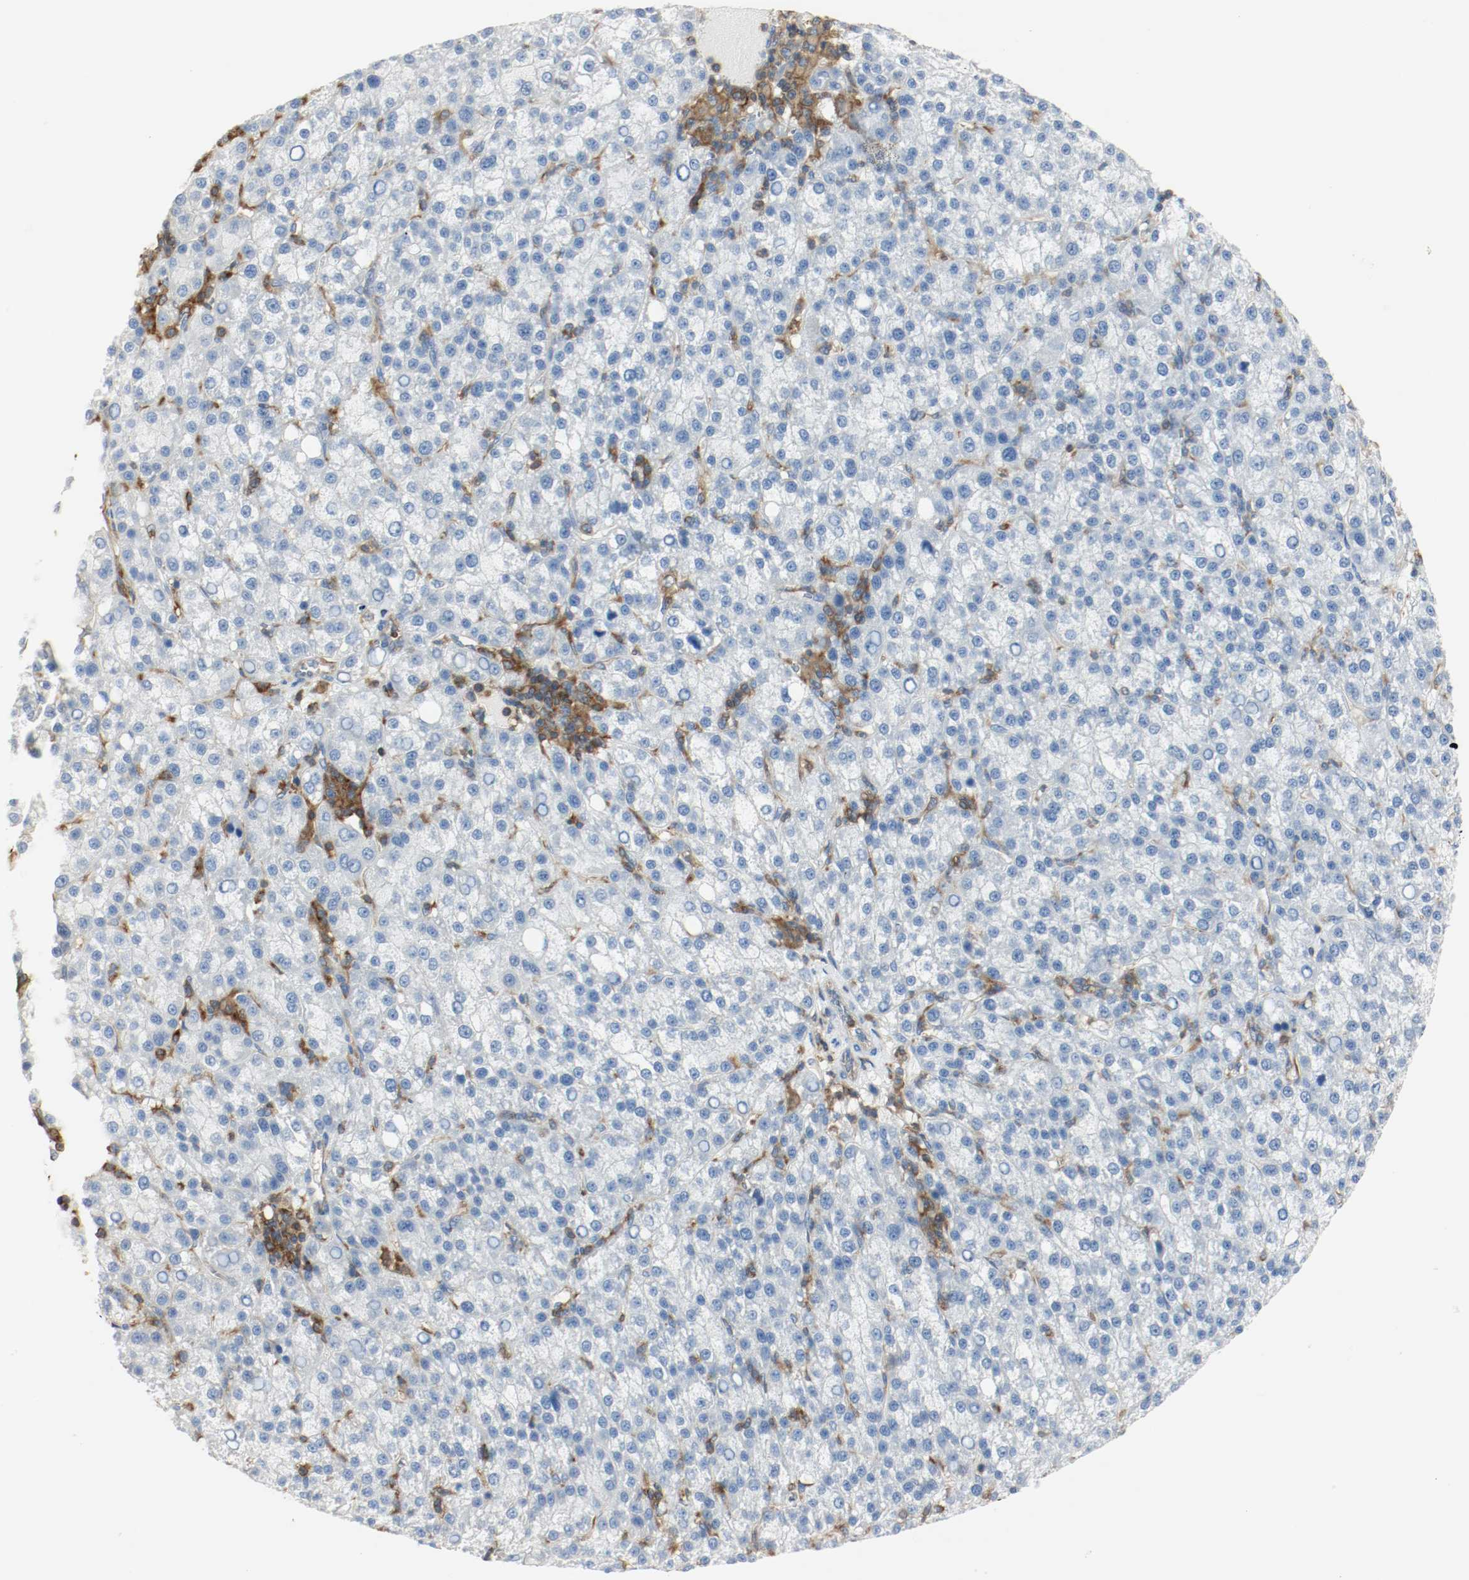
{"staining": {"intensity": "negative", "quantity": "none", "location": "none"}, "tissue": "liver cancer", "cell_type": "Tumor cells", "image_type": "cancer", "snomed": [{"axis": "morphology", "description": "Carcinoma, Hepatocellular, NOS"}, {"axis": "topography", "description": "Liver"}], "caption": "An image of human liver hepatocellular carcinoma is negative for staining in tumor cells. (Brightfield microscopy of DAB (3,3'-diaminobenzidine) immunohistochemistry (IHC) at high magnification).", "gene": "ARPC1B", "patient": {"sex": "female", "age": 58}}